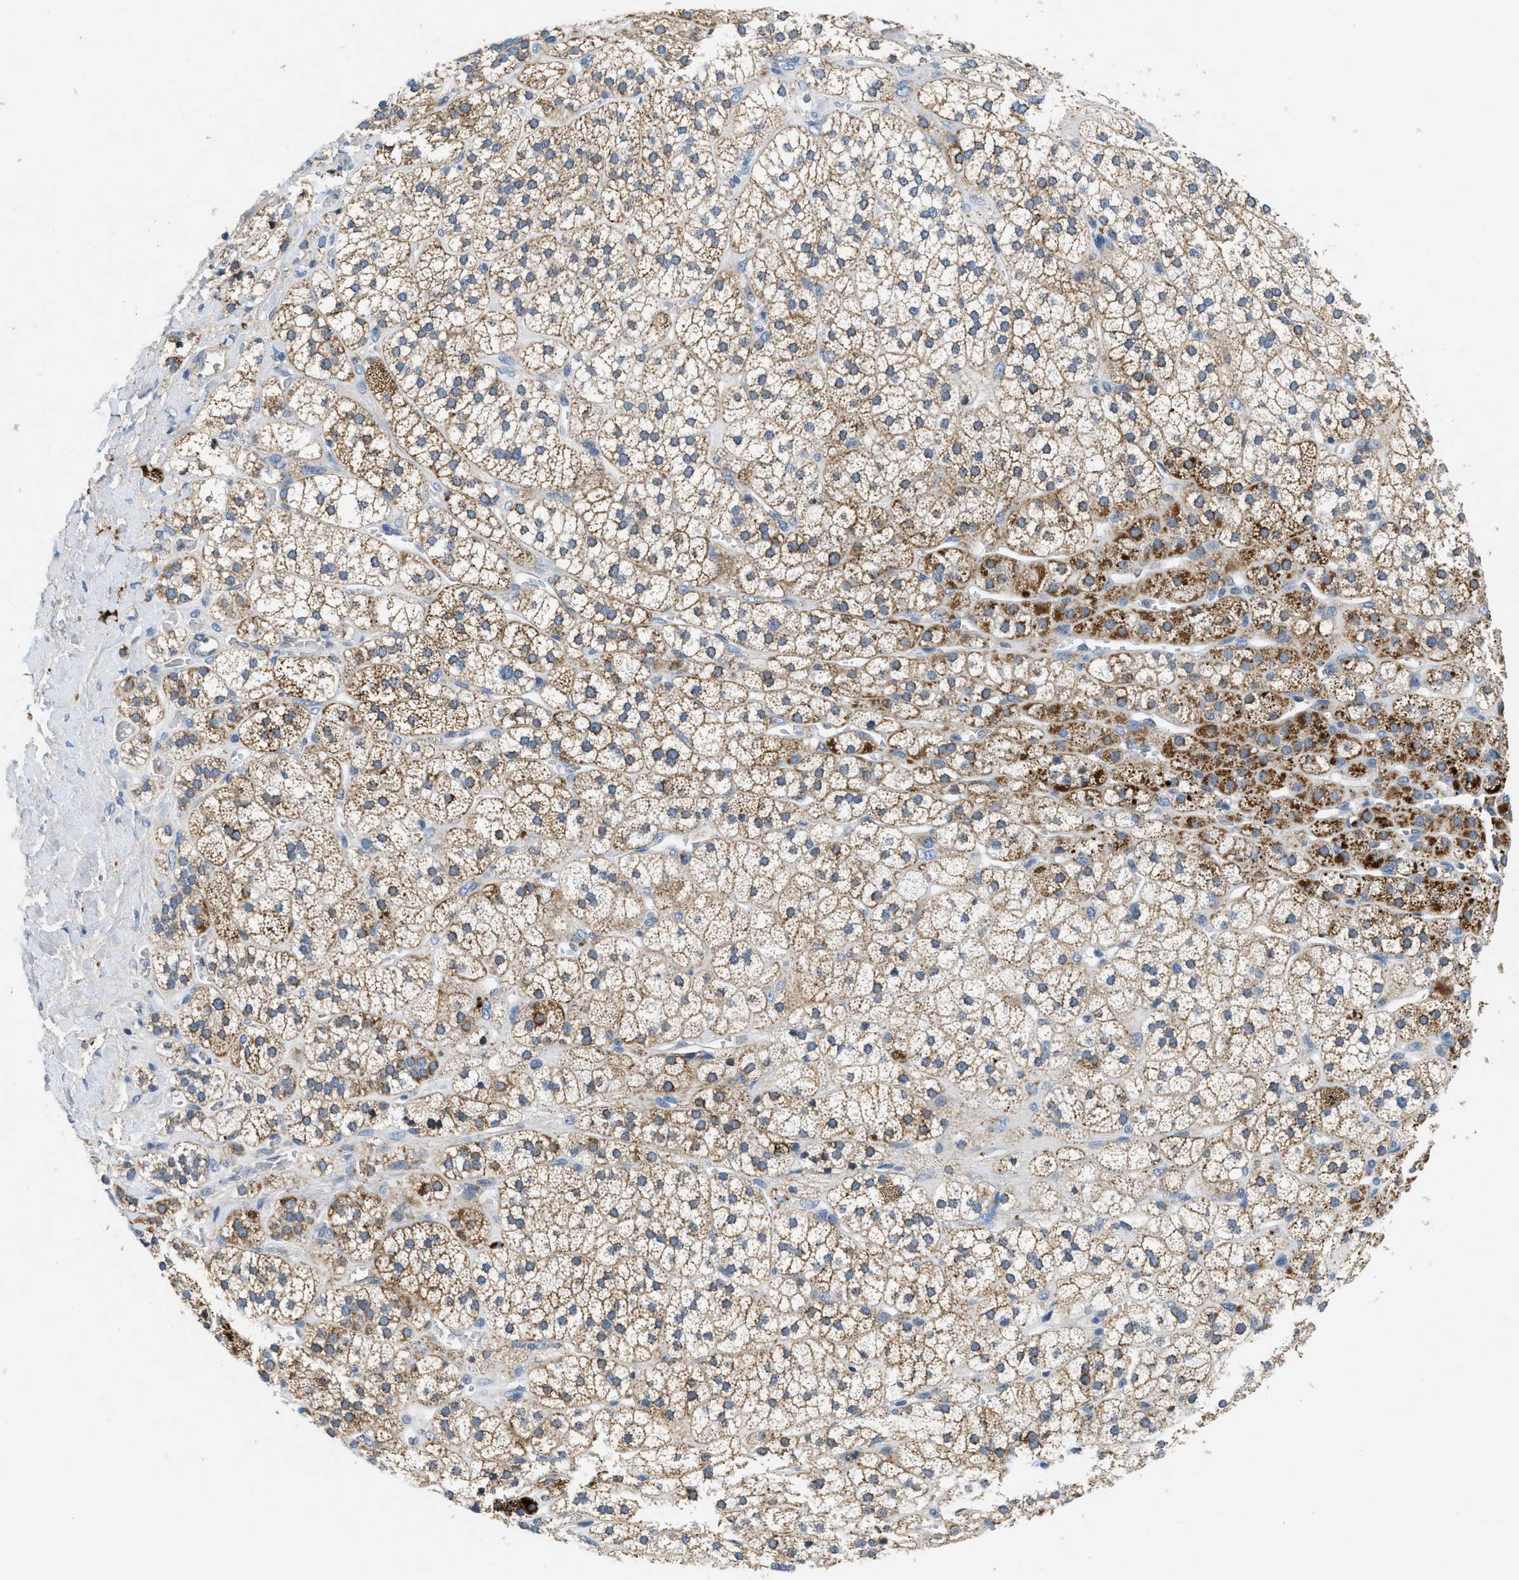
{"staining": {"intensity": "moderate", "quantity": ">75%", "location": "cytoplasmic/membranous"}, "tissue": "adrenal gland", "cell_type": "Glandular cells", "image_type": "normal", "snomed": [{"axis": "morphology", "description": "Normal tissue, NOS"}, {"axis": "topography", "description": "Adrenal gland"}], "caption": "Protein analysis of normal adrenal gland exhibits moderate cytoplasmic/membranous expression in about >75% of glandular cells. The protein of interest is shown in brown color, while the nuclei are stained blue.", "gene": "PNKD", "patient": {"sex": "male", "age": 56}}